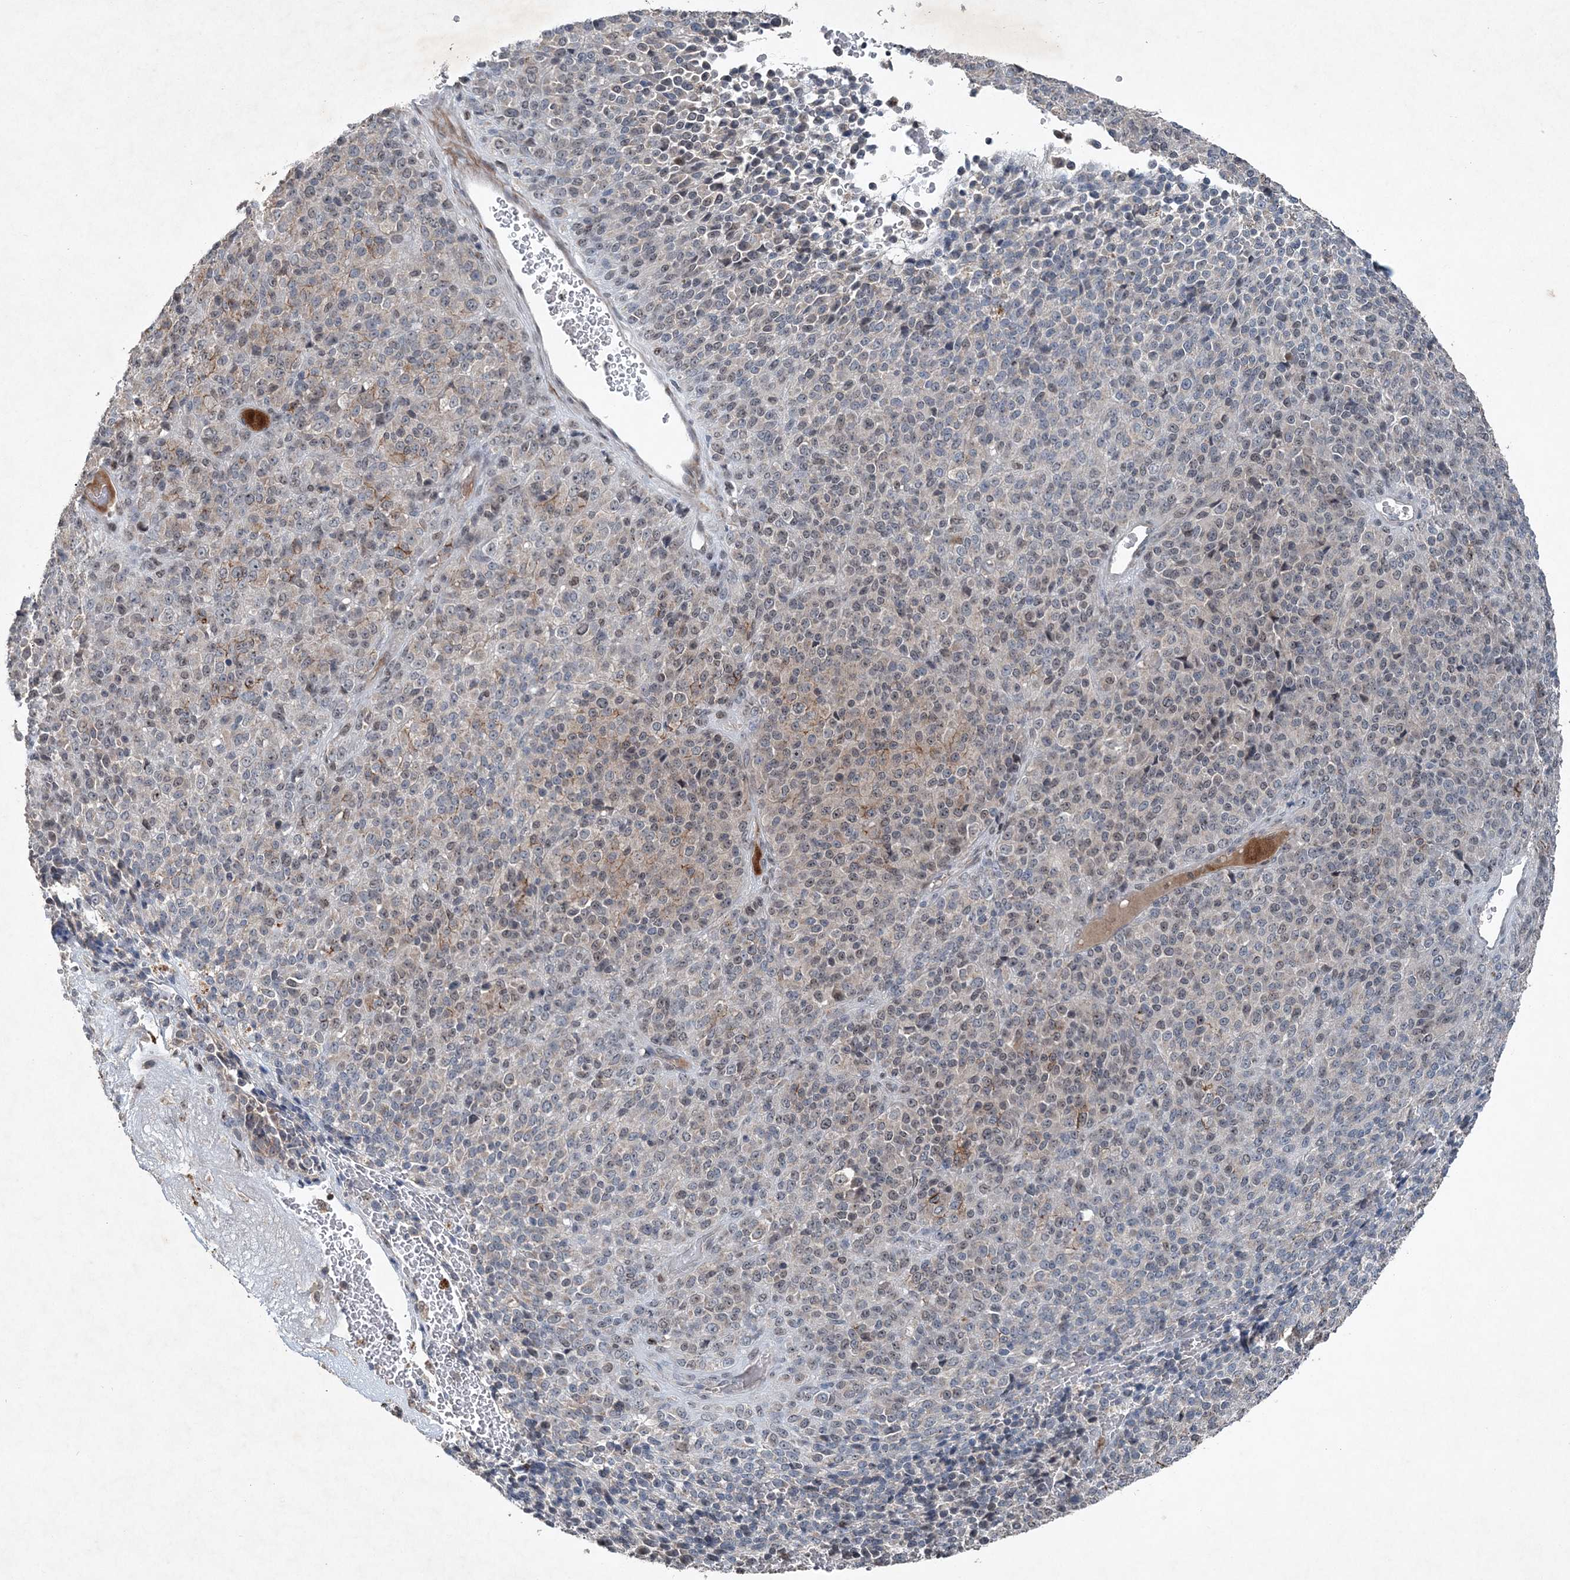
{"staining": {"intensity": "negative", "quantity": "none", "location": "none"}, "tissue": "melanoma", "cell_type": "Tumor cells", "image_type": "cancer", "snomed": [{"axis": "morphology", "description": "Malignant melanoma, Metastatic site"}, {"axis": "topography", "description": "Brain"}], "caption": "This is an immunohistochemistry micrograph of human melanoma. There is no staining in tumor cells.", "gene": "QTRT2", "patient": {"sex": "female", "age": 56}}